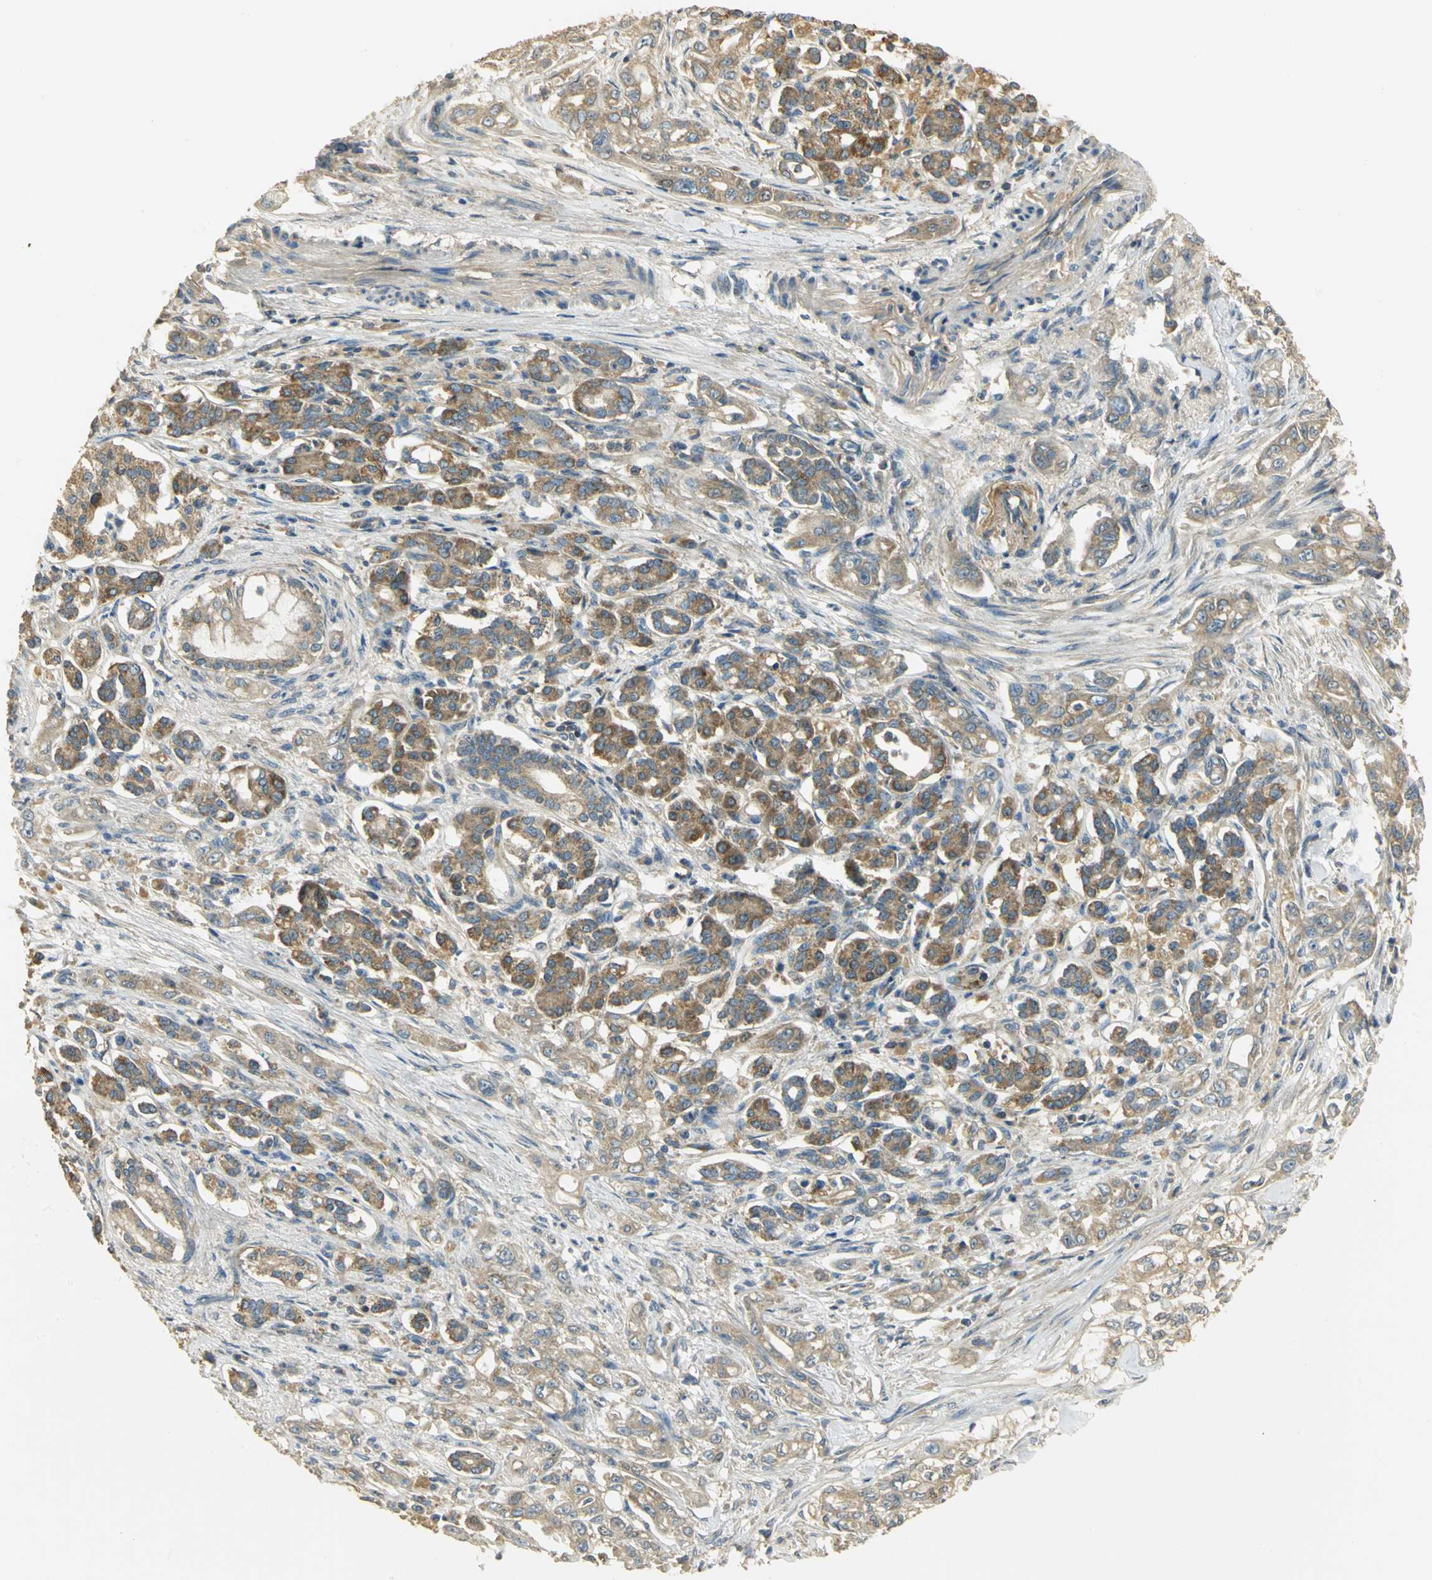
{"staining": {"intensity": "moderate", "quantity": ">75%", "location": "cytoplasmic/membranous"}, "tissue": "pancreatic cancer", "cell_type": "Tumor cells", "image_type": "cancer", "snomed": [{"axis": "morphology", "description": "Normal tissue, NOS"}, {"axis": "topography", "description": "Pancreas"}], "caption": "Immunohistochemistry (IHC) of pancreatic cancer shows medium levels of moderate cytoplasmic/membranous expression in approximately >75% of tumor cells.", "gene": "RARS1", "patient": {"sex": "male", "age": 42}}